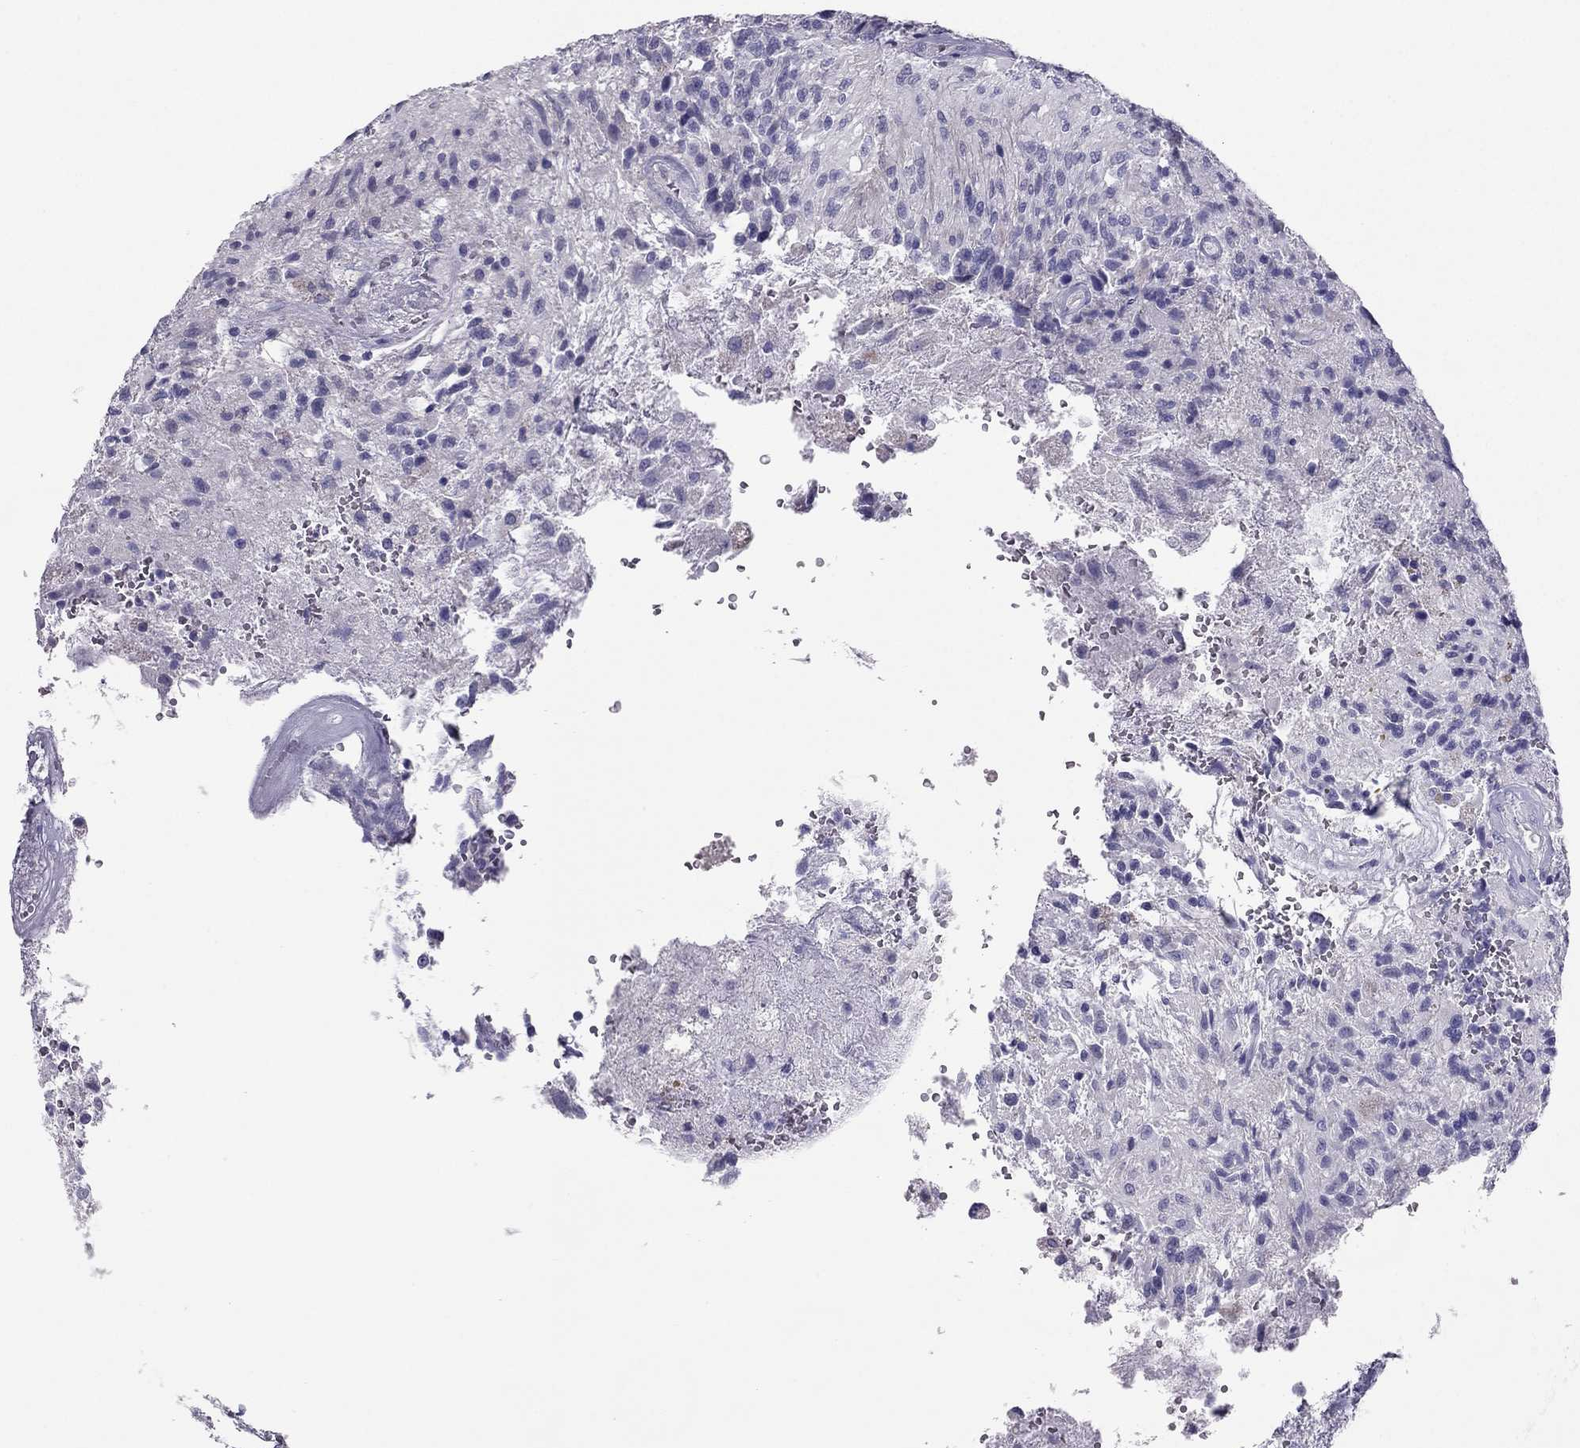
{"staining": {"intensity": "negative", "quantity": "none", "location": "none"}, "tissue": "glioma", "cell_type": "Tumor cells", "image_type": "cancer", "snomed": [{"axis": "morphology", "description": "Glioma, malignant, High grade"}, {"axis": "topography", "description": "Brain"}], "caption": "Malignant glioma (high-grade) was stained to show a protein in brown. There is no significant expression in tumor cells. (DAB (3,3'-diaminobenzidine) IHC with hematoxylin counter stain).", "gene": "PDE6A", "patient": {"sex": "male", "age": 56}}